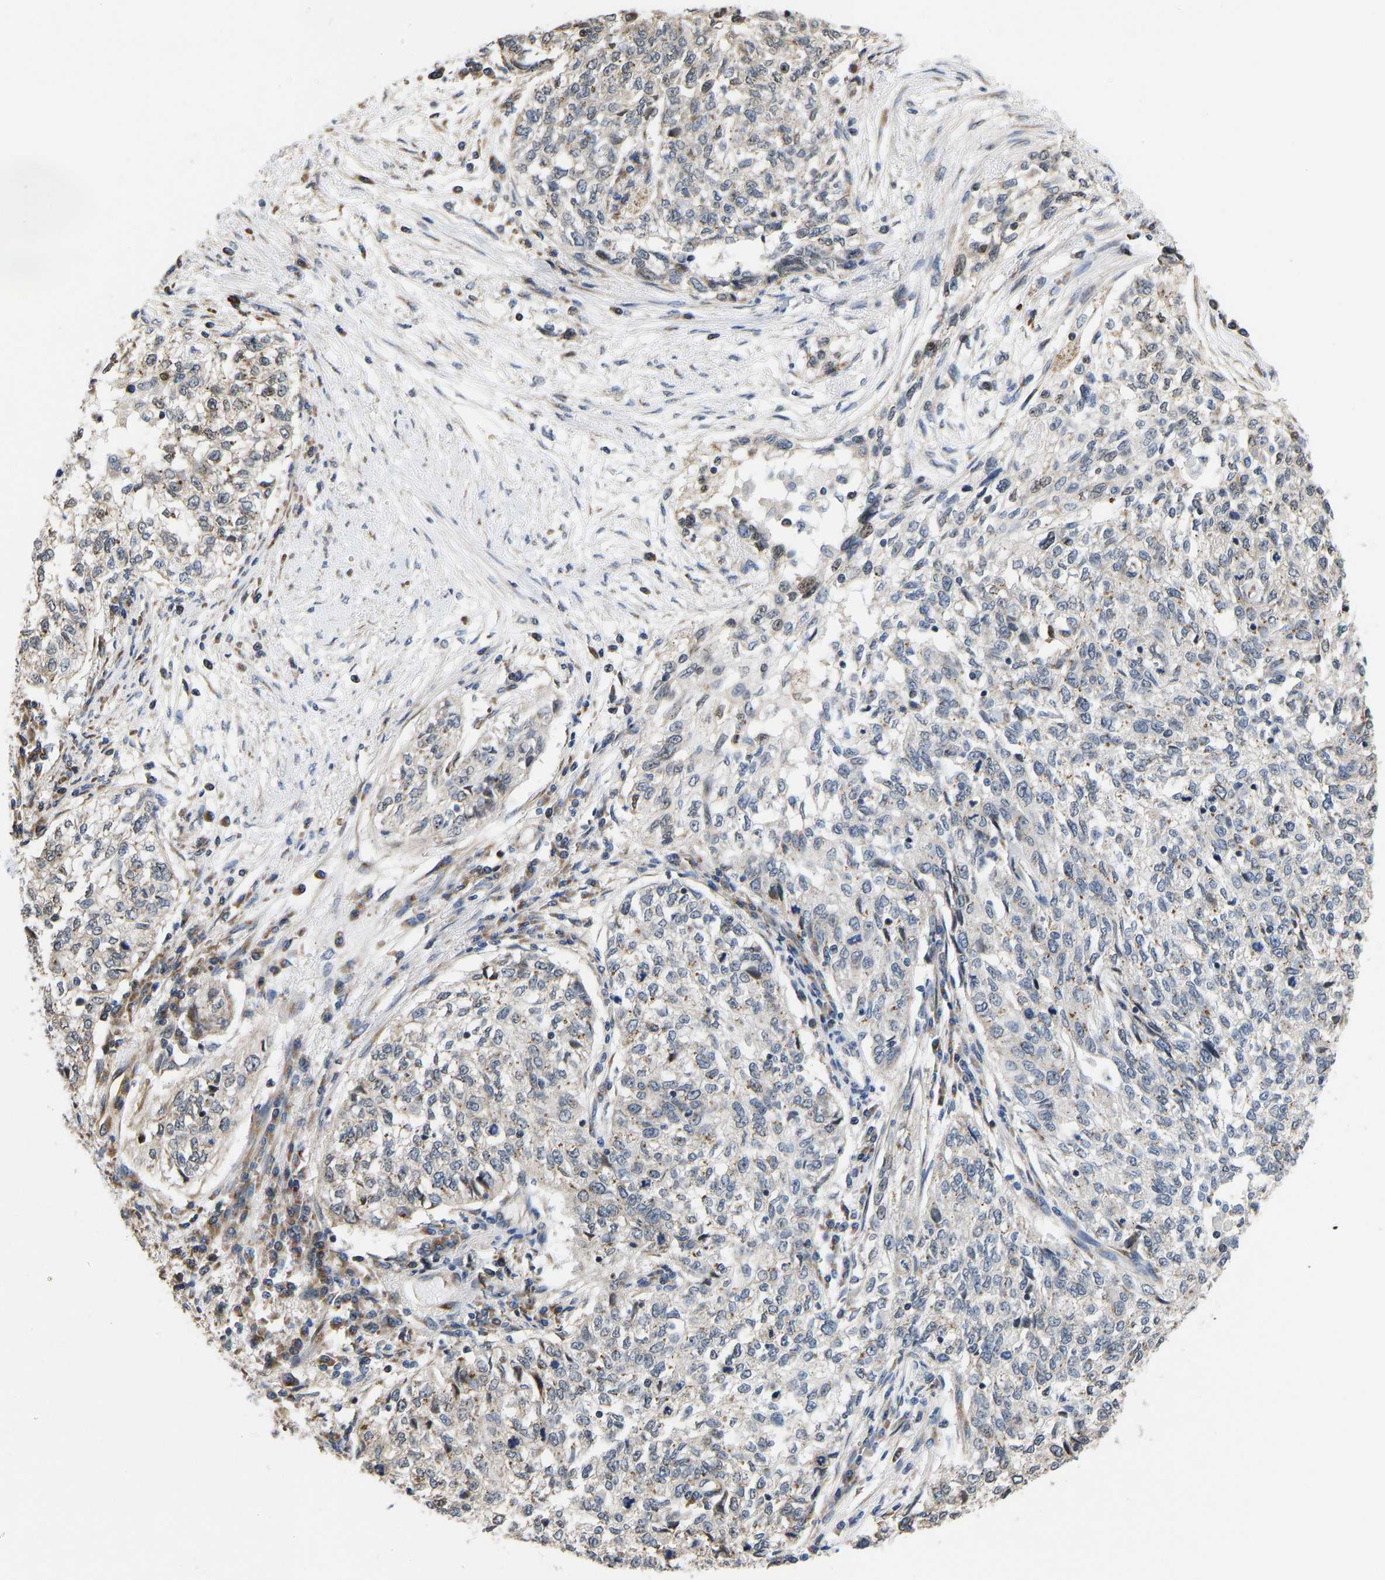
{"staining": {"intensity": "negative", "quantity": "none", "location": "none"}, "tissue": "cervical cancer", "cell_type": "Tumor cells", "image_type": "cancer", "snomed": [{"axis": "morphology", "description": "Squamous cell carcinoma, NOS"}, {"axis": "topography", "description": "Cervix"}], "caption": "This is a micrograph of immunohistochemistry (IHC) staining of cervical squamous cell carcinoma, which shows no positivity in tumor cells. (Stains: DAB (3,3'-diaminobenzidine) IHC with hematoxylin counter stain, Microscopy: brightfield microscopy at high magnification).", "gene": "YIPF4", "patient": {"sex": "female", "age": 57}}